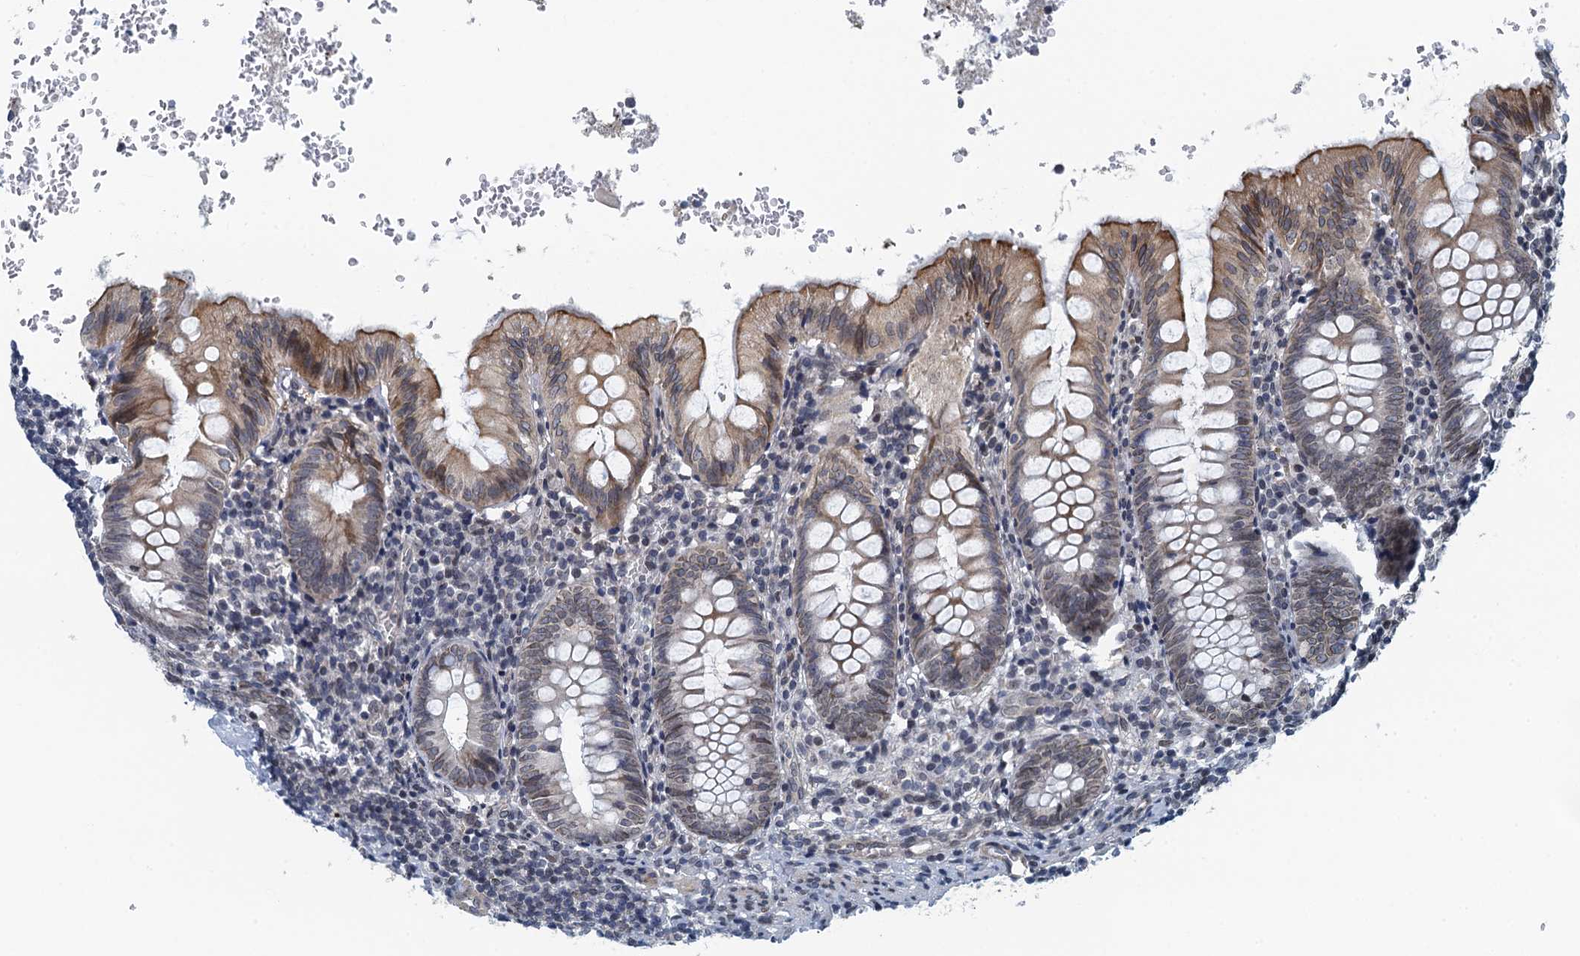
{"staining": {"intensity": "moderate", "quantity": "<25%", "location": "cytoplasmic/membranous"}, "tissue": "appendix", "cell_type": "Glandular cells", "image_type": "normal", "snomed": [{"axis": "morphology", "description": "Normal tissue, NOS"}, {"axis": "topography", "description": "Appendix"}], "caption": "Human appendix stained with a brown dye reveals moderate cytoplasmic/membranous positive staining in about <25% of glandular cells.", "gene": "CCDC34", "patient": {"sex": "male", "age": 8}}